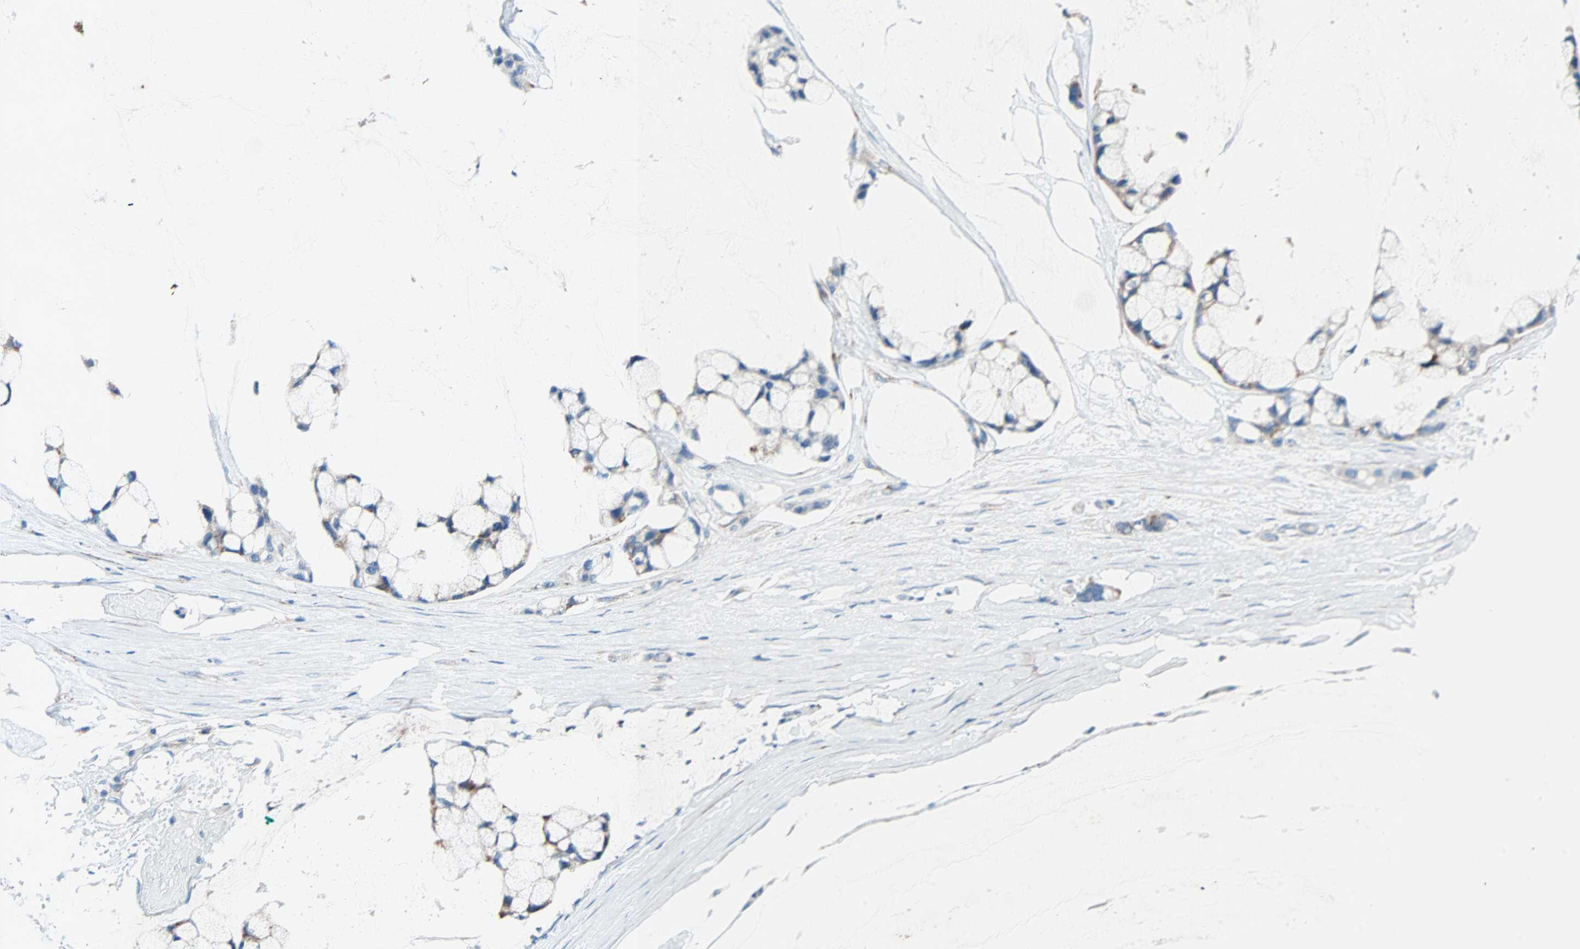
{"staining": {"intensity": "moderate", "quantity": "25%-75%", "location": "cytoplasmic/membranous"}, "tissue": "ovarian cancer", "cell_type": "Tumor cells", "image_type": "cancer", "snomed": [{"axis": "morphology", "description": "Cystadenocarcinoma, mucinous, NOS"}, {"axis": "topography", "description": "Ovary"}], "caption": "Immunohistochemical staining of human mucinous cystadenocarcinoma (ovarian) exhibits medium levels of moderate cytoplasmic/membranous protein positivity in about 25%-75% of tumor cells.", "gene": "LY6G6F", "patient": {"sex": "female", "age": 39}}